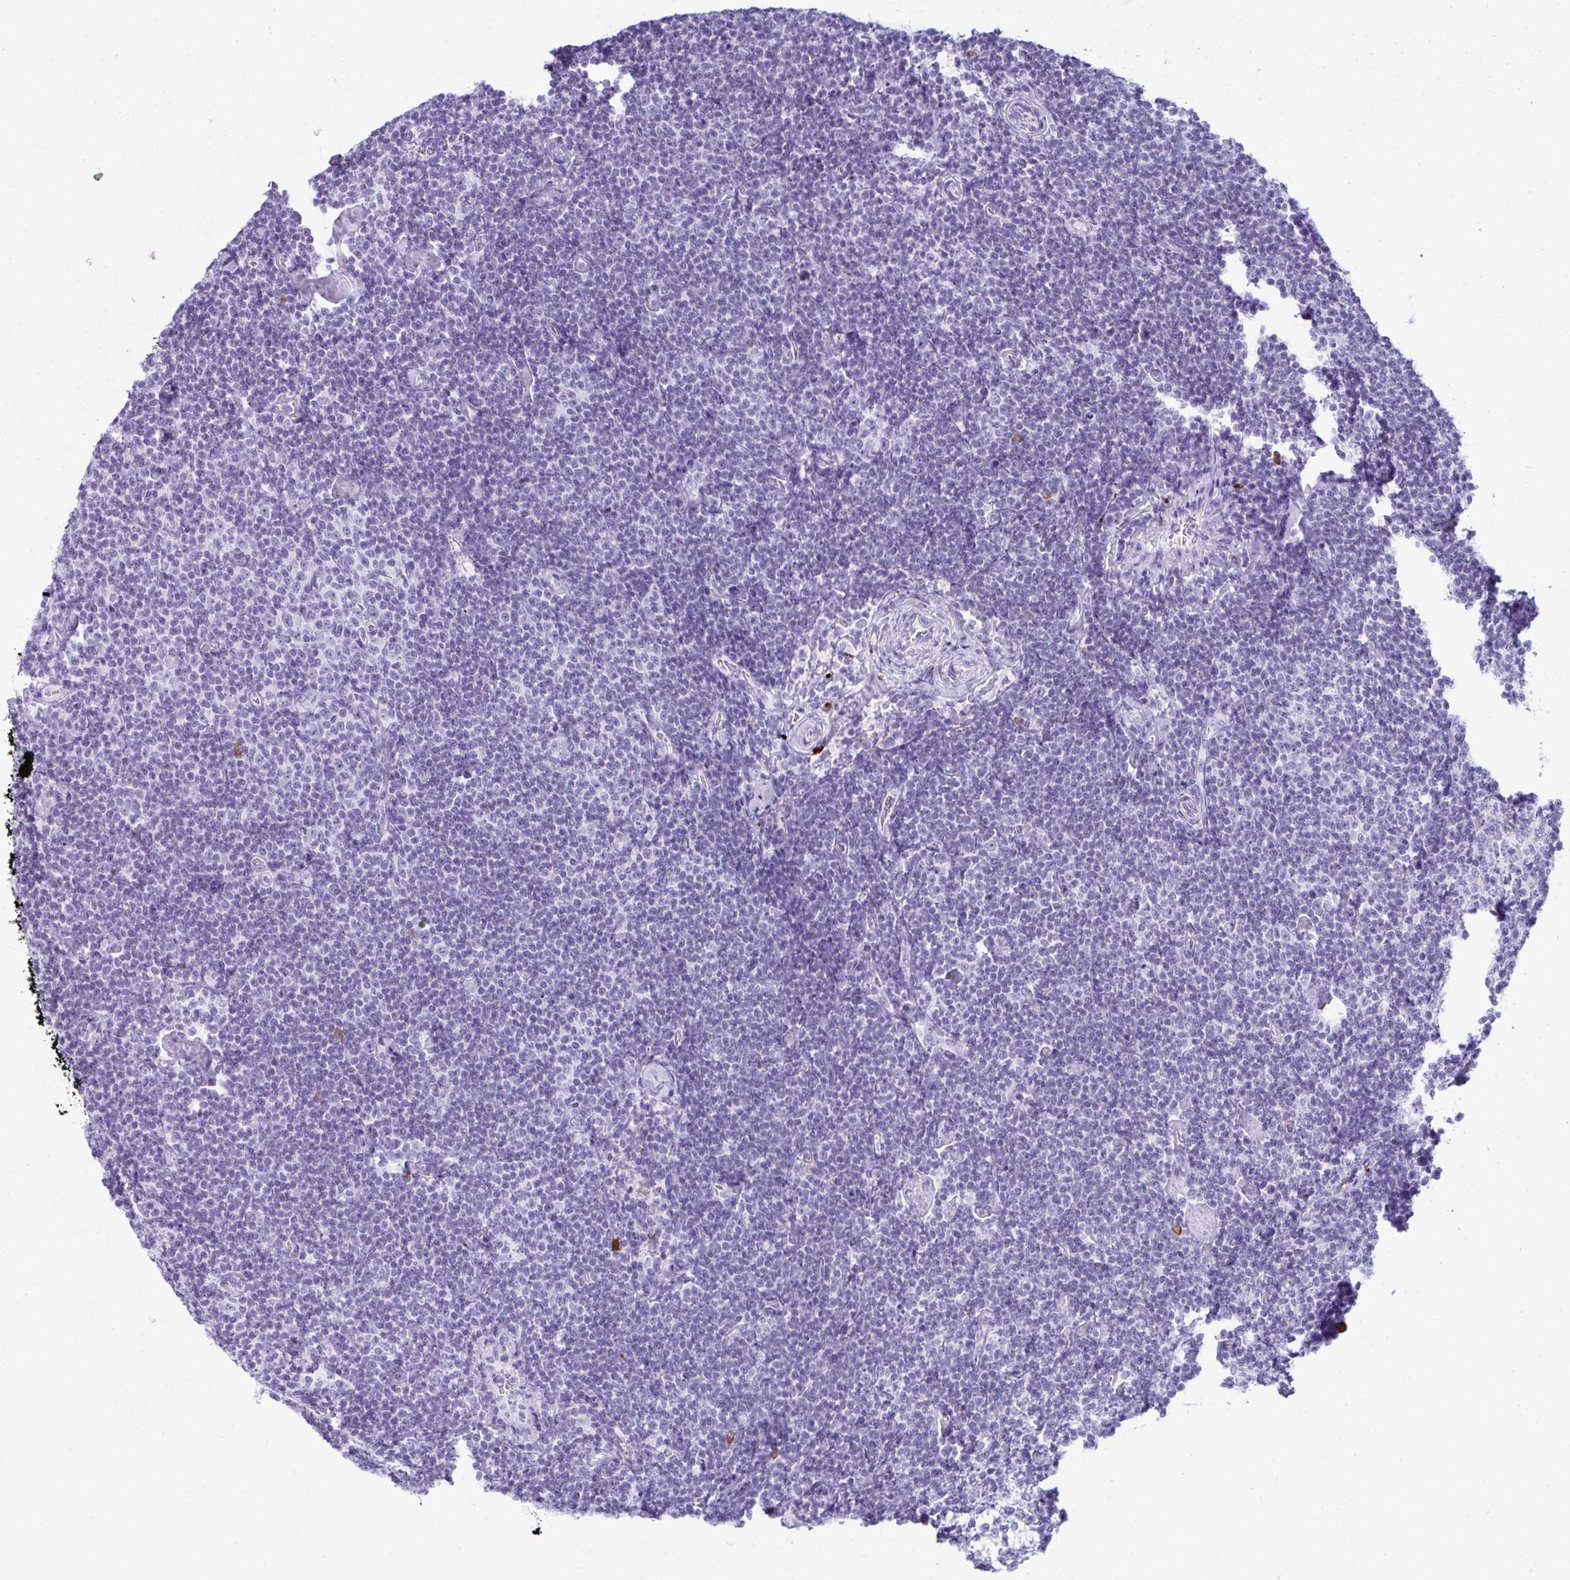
{"staining": {"intensity": "negative", "quantity": "none", "location": "none"}, "tissue": "lymphoma", "cell_type": "Tumor cells", "image_type": "cancer", "snomed": [{"axis": "morphology", "description": "Malignant lymphoma, non-Hodgkin's type, Low grade"}, {"axis": "topography", "description": "Lymph node"}], "caption": "IHC image of lymphoma stained for a protein (brown), which demonstrates no expression in tumor cells.", "gene": "JCHAIN", "patient": {"sex": "male", "age": 81}}